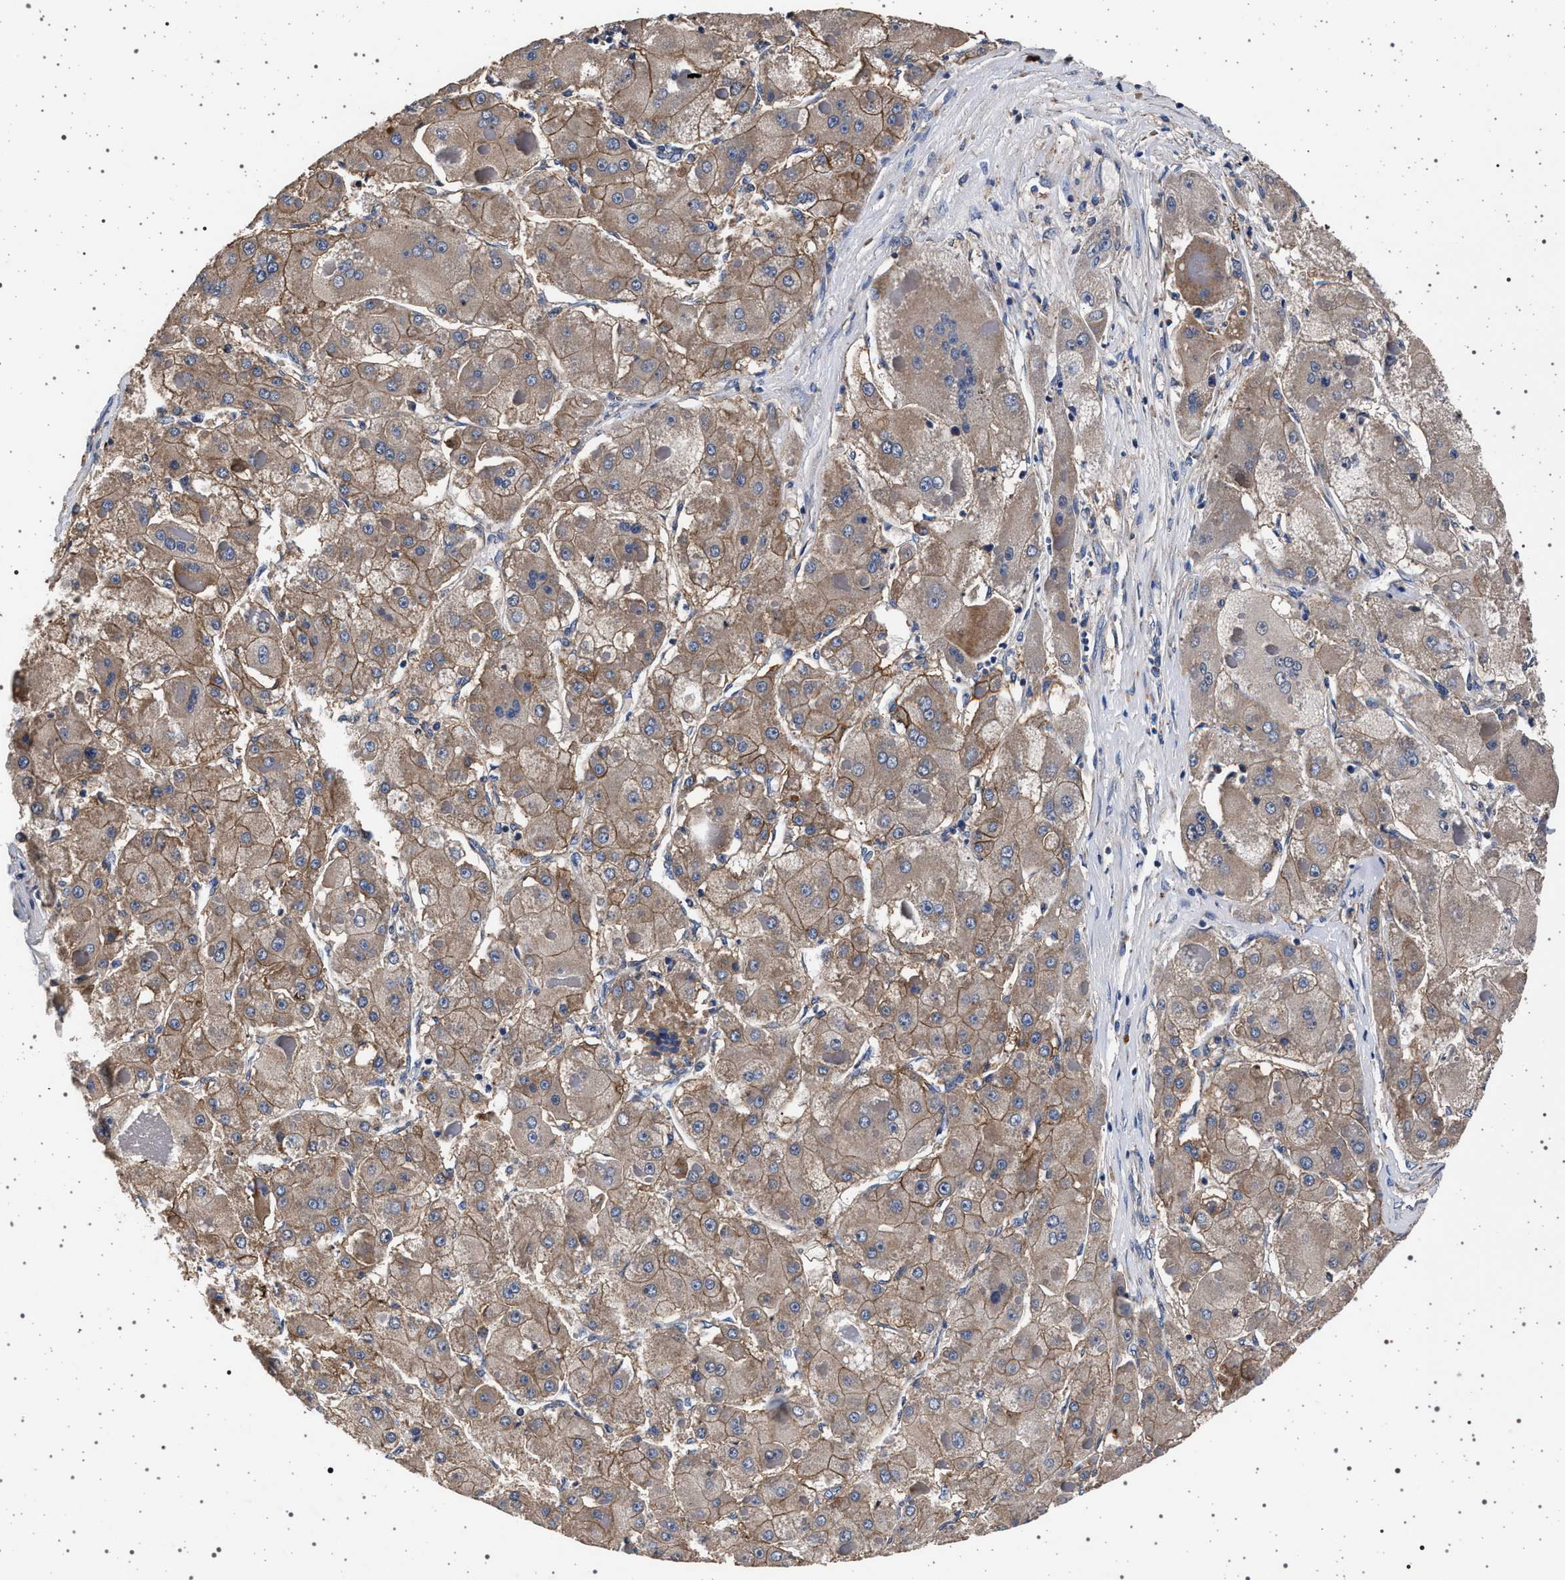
{"staining": {"intensity": "weak", "quantity": ">75%", "location": "cytoplasmic/membranous"}, "tissue": "liver cancer", "cell_type": "Tumor cells", "image_type": "cancer", "snomed": [{"axis": "morphology", "description": "Carcinoma, Hepatocellular, NOS"}, {"axis": "topography", "description": "Liver"}], "caption": "An image showing weak cytoplasmic/membranous positivity in about >75% of tumor cells in liver hepatocellular carcinoma, as visualized by brown immunohistochemical staining.", "gene": "MAP3K2", "patient": {"sex": "female", "age": 73}}